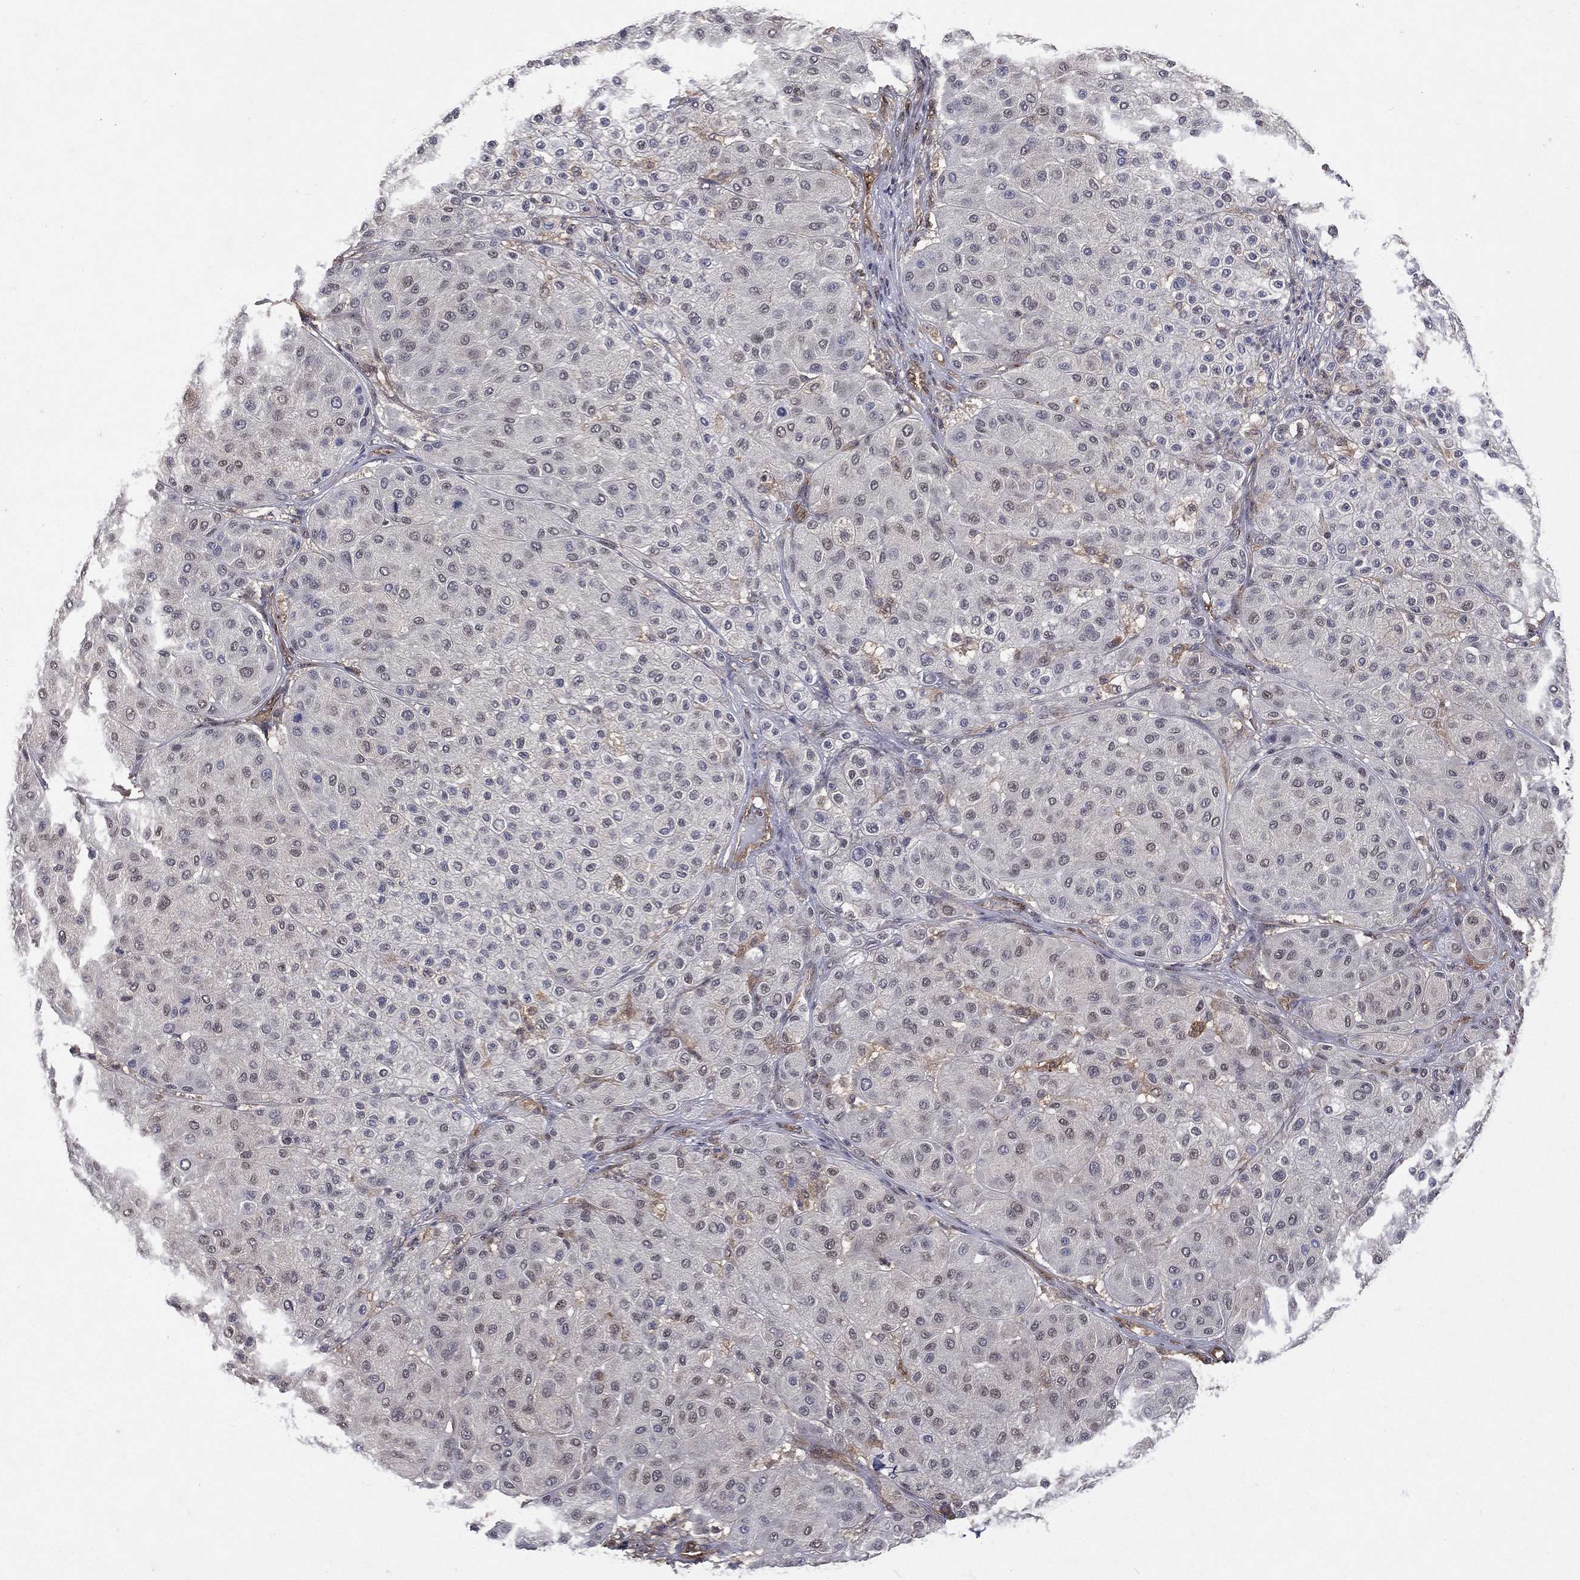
{"staining": {"intensity": "negative", "quantity": "none", "location": "none"}, "tissue": "melanoma", "cell_type": "Tumor cells", "image_type": "cancer", "snomed": [{"axis": "morphology", "description": "Malignant melanoma, Metastatic site"}, {"axis": "topography", "description": "Smooth muscle"}], "caption": "A high-resolution image shows immunohistochemistry staining of melanoma, which exhibits no significant staining in tumor cells.", "gene": "GMPR2", "patient": {"sex": "male", "age": 41}}